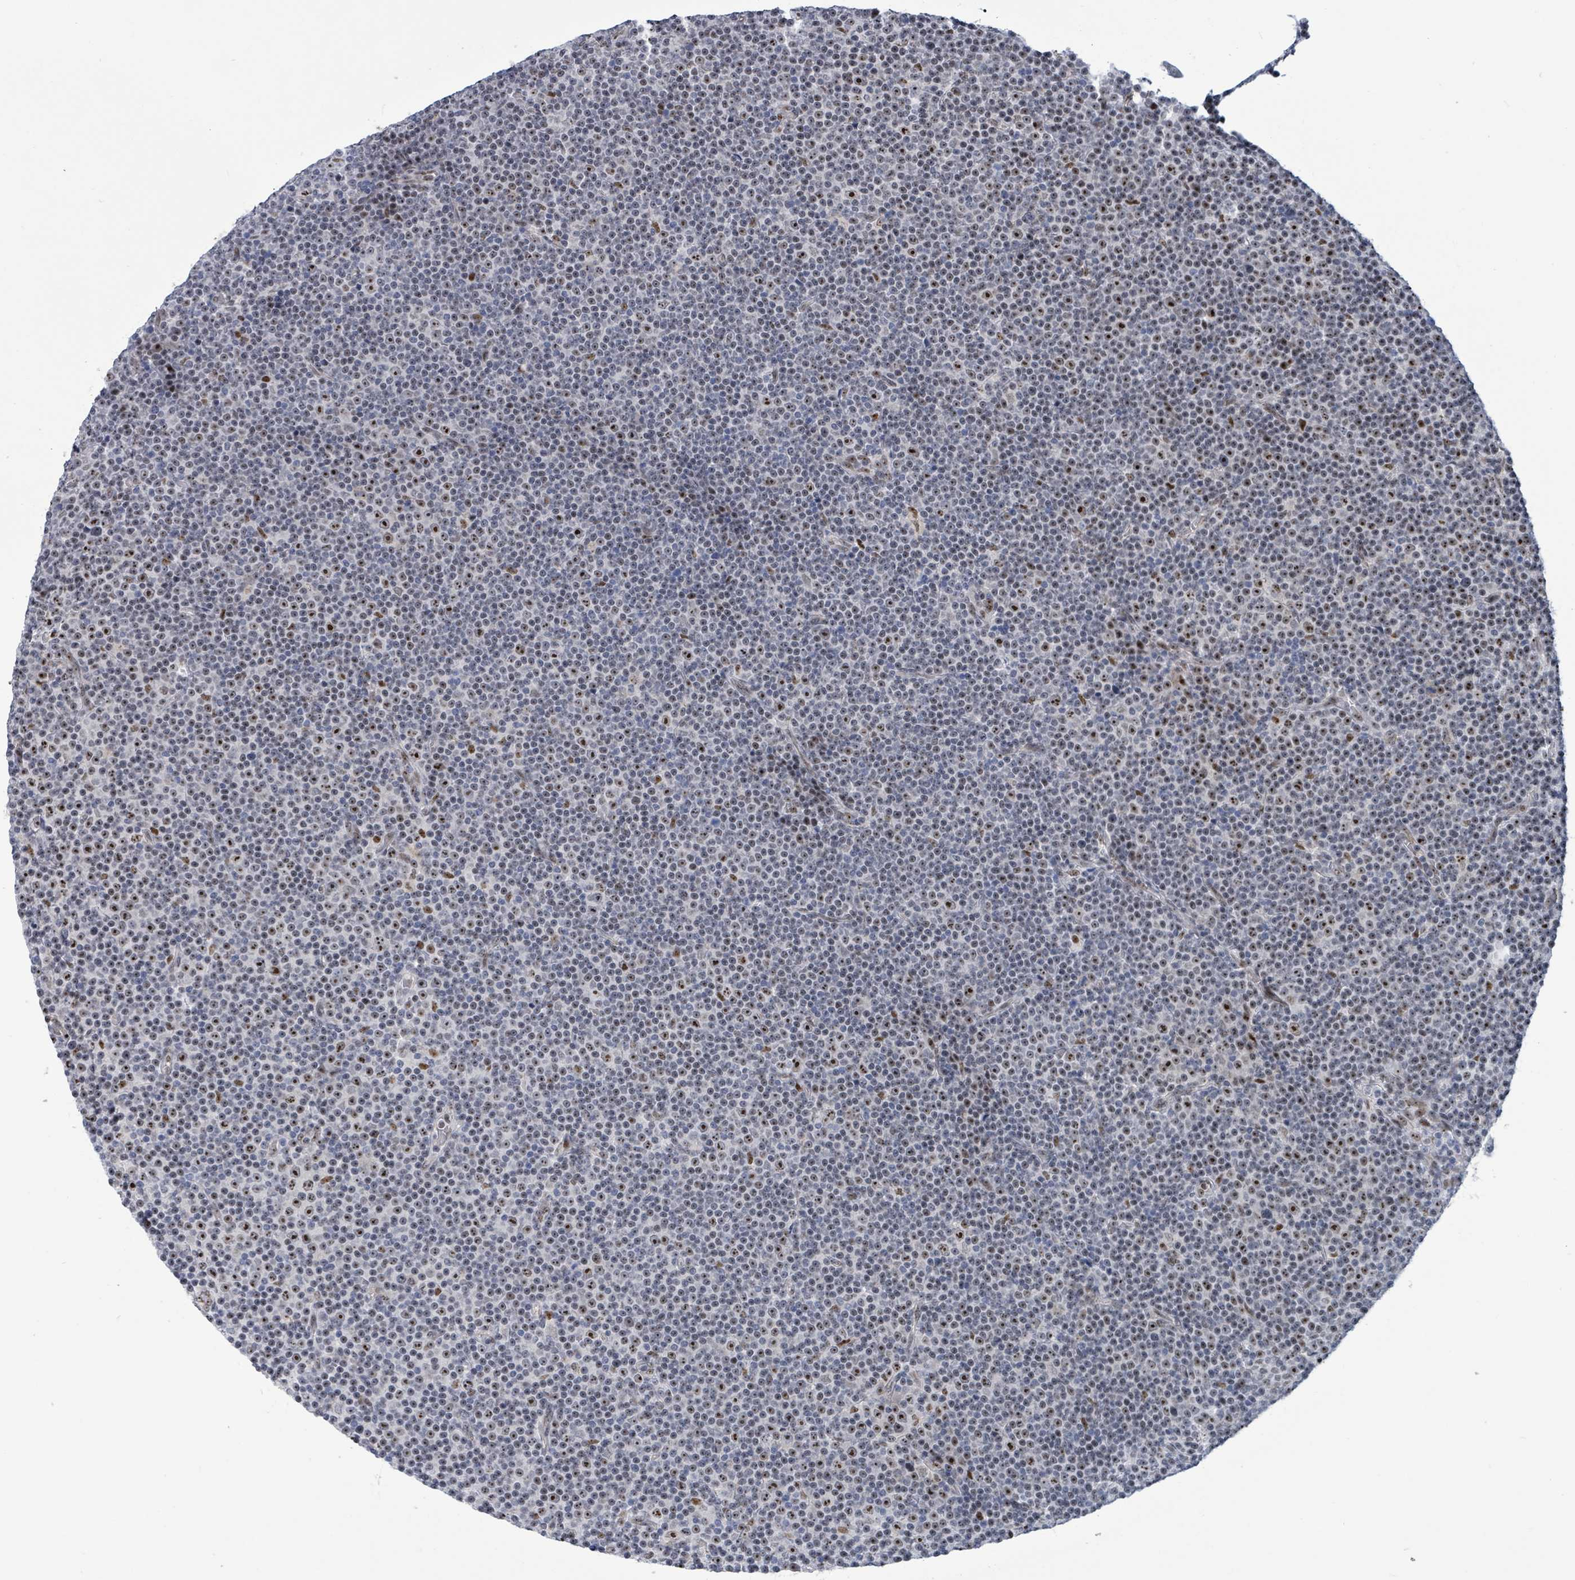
{"staining": {"intensity": "strong", "quantity": "<25%", "location": "nuclear"}, "tissue": "lymphoma", "cell_type": "Tumor cells", "image_type": "cancer", "snomed": [{"axis": "morphology", "description": "Malignant lymphoma, non-Hodgkin's type, Low grade"}, {"axis": "topography", "description": "Lymph node"}], "caption": "A high-resolution photomicrograph shows immunohistochemistry staining of low-grade malignant lymphoma, non-Hodgkin's type, which displays strong nuclear positivity in about <25% of tumor cells. (IHC, brightfield microscopy, high magnification).", "gene": "RRN3", "patient": {"sex": "female", "age": 67}}